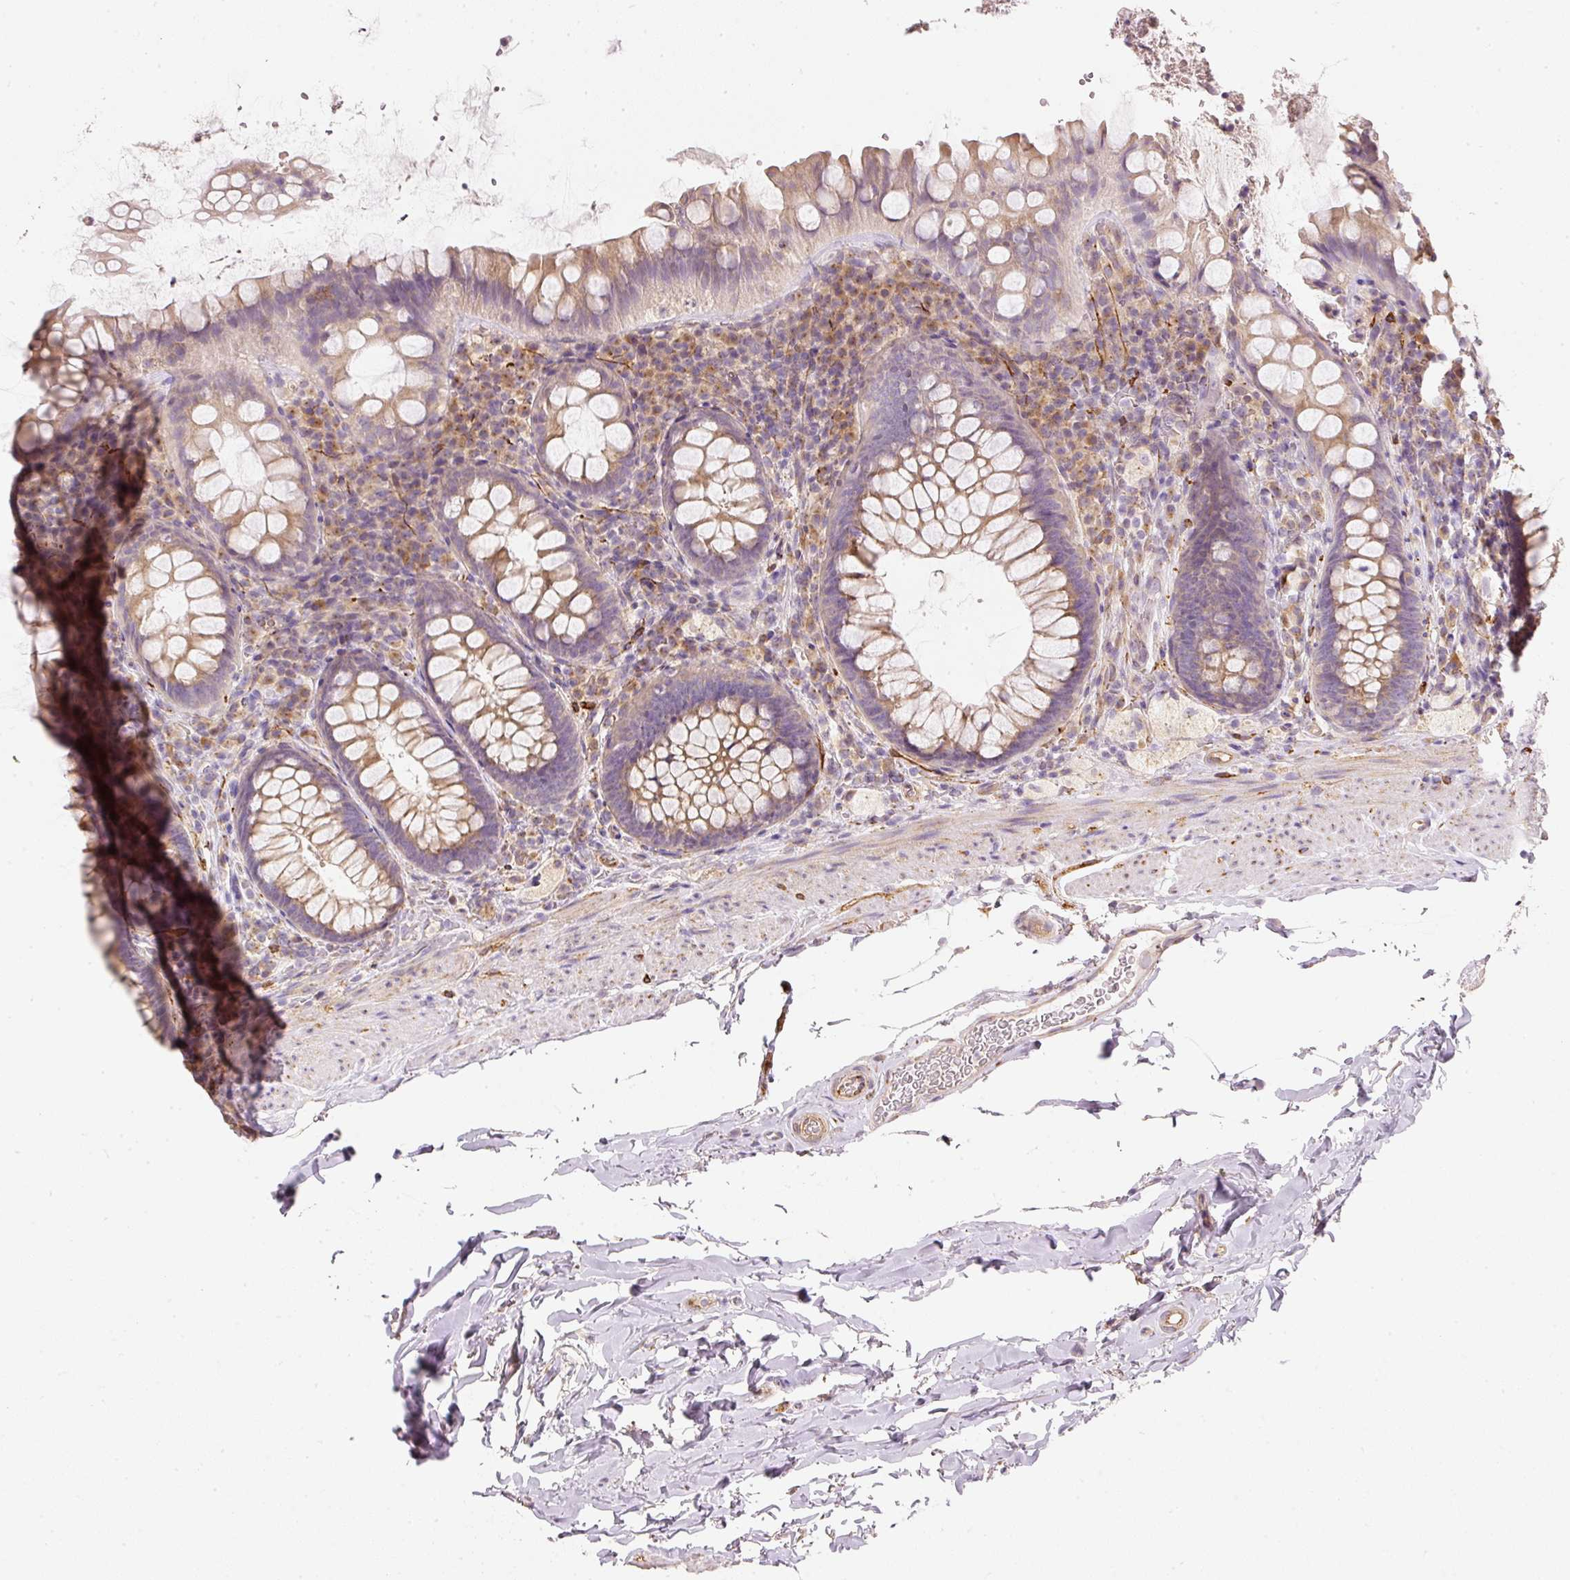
{"staining": {"intensity": "moderate", "quantity": ">75%", "location": "cytoplasmic/membranous"}, "tissue": "rectum", "cell_type": "Glandular cells", "image_type": "normal", "snomed": [{"axis": "morphology", "description": "Normal tissue, NOS"}, {"axis": "topography", "description": "Rectum"}], "caption": "High-magnification brightfield microscopy of unremarkable rectum stained with DAB (3,3'-diaminobenzidine) (brown) and counterstained with hematoxylin (blue). glandular cells exhibit moderate cytoplasmic/membranous staining is appreciated in about>75% of cells. The staining was performed using DAB (3,3'-diaminobenzidine) to visualize the protein expression in brown, while the nuclei were stained in blue with hematoxylin (Magnification: 20x).", "gene": "RNF167", "patient": {"sex": "female", "age": 69}}